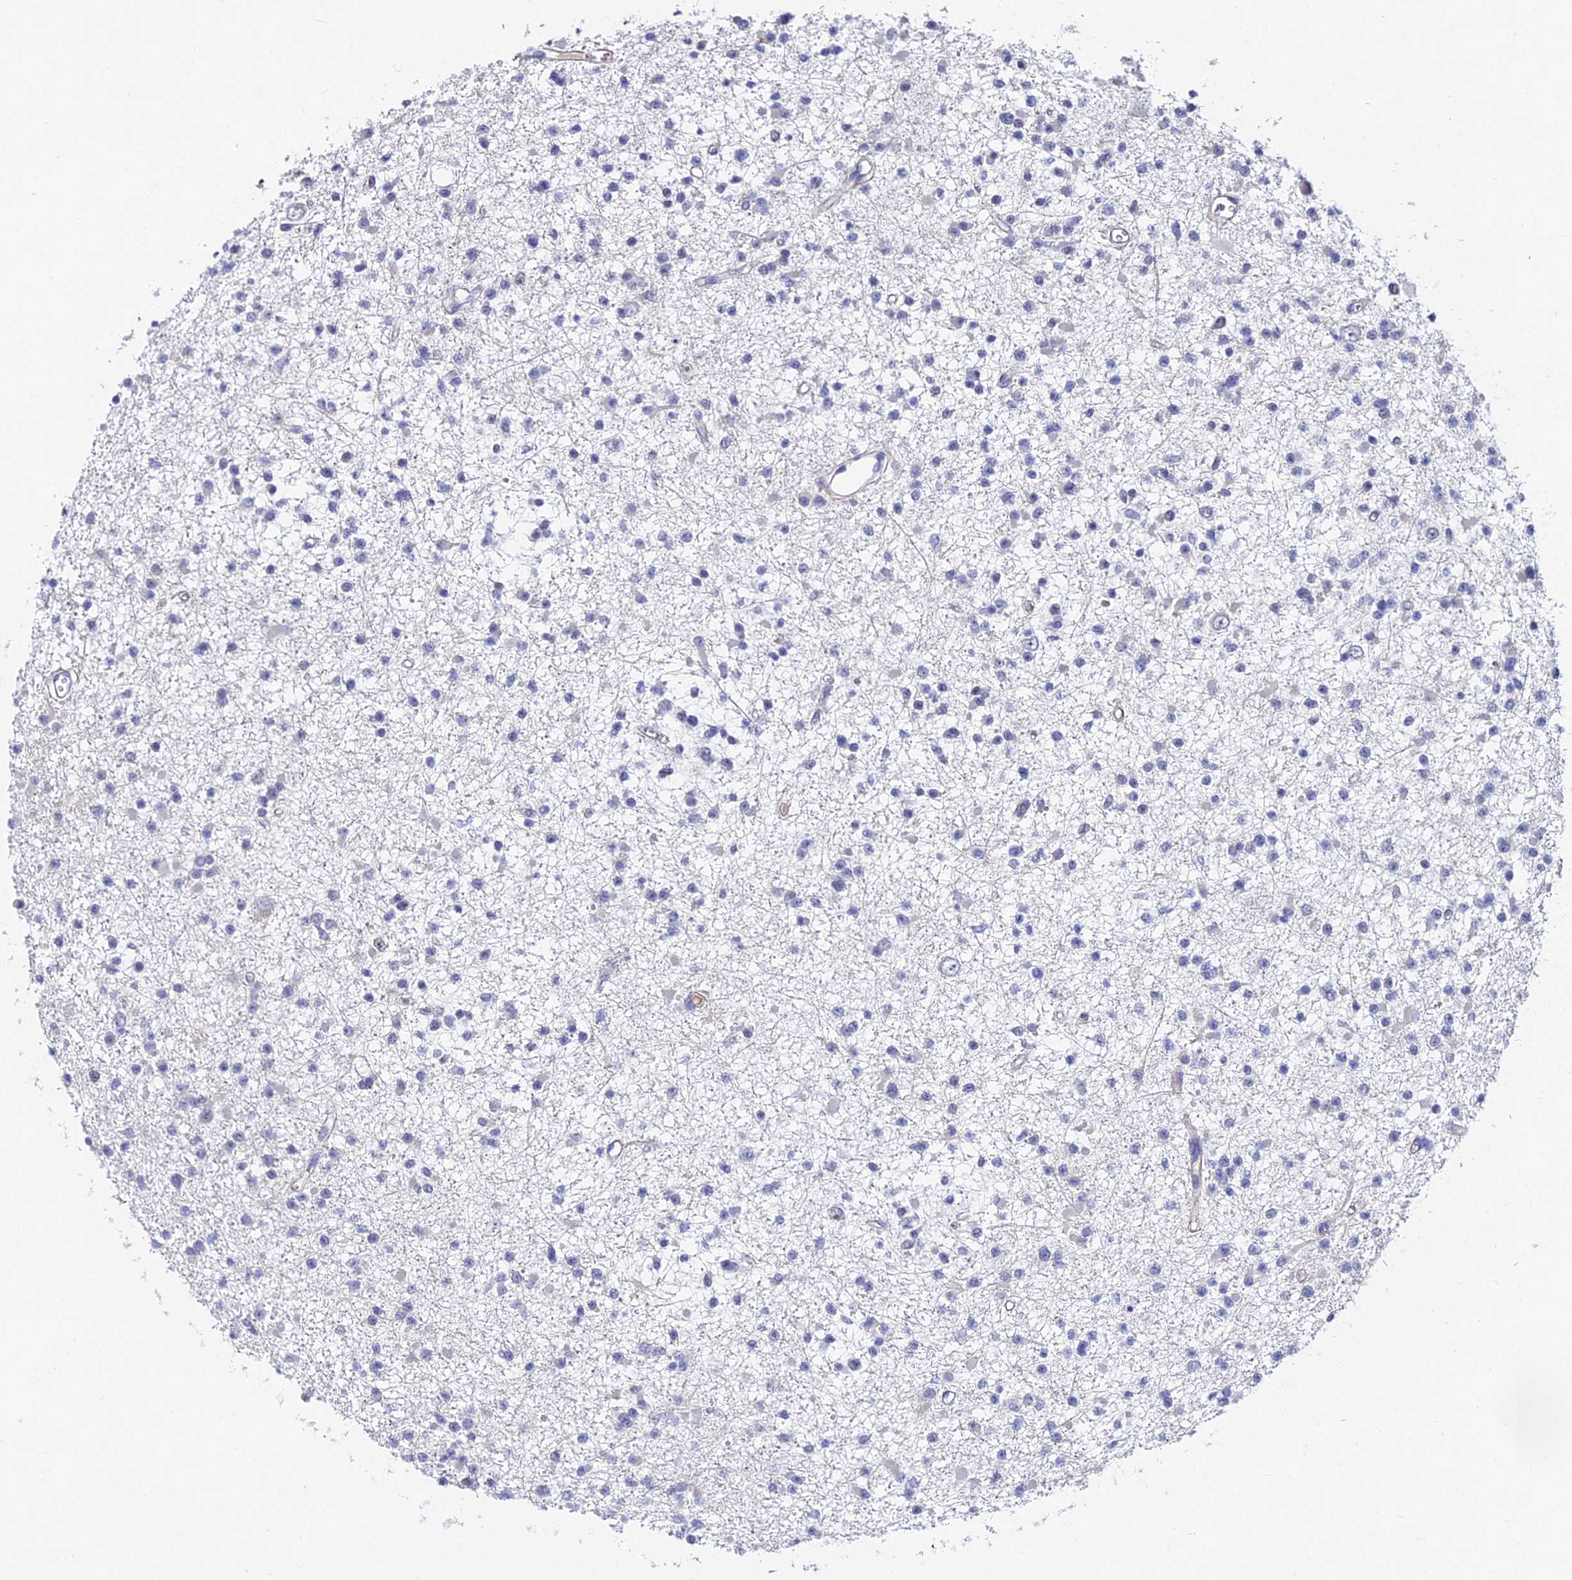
{"staining": {"intensity": "negative", "quantity": "none", "location": "none"}, "tissue": "glioma", "cell_type": "Tumor cells", "image_type": "cancer", "snomed": [{"axis": "morphology", "description": "Glioma, malignant, Low grade"}, {"axis": "topography", "description": "Brain"}], "caption": "Tumor cells show no significant protein expression in glioma. (DAB immunohistochemistry visualized using brightfield microscopy, high magnification).", "gene": "TRIM24", "patient": {"sex": "female", "age": 22}}